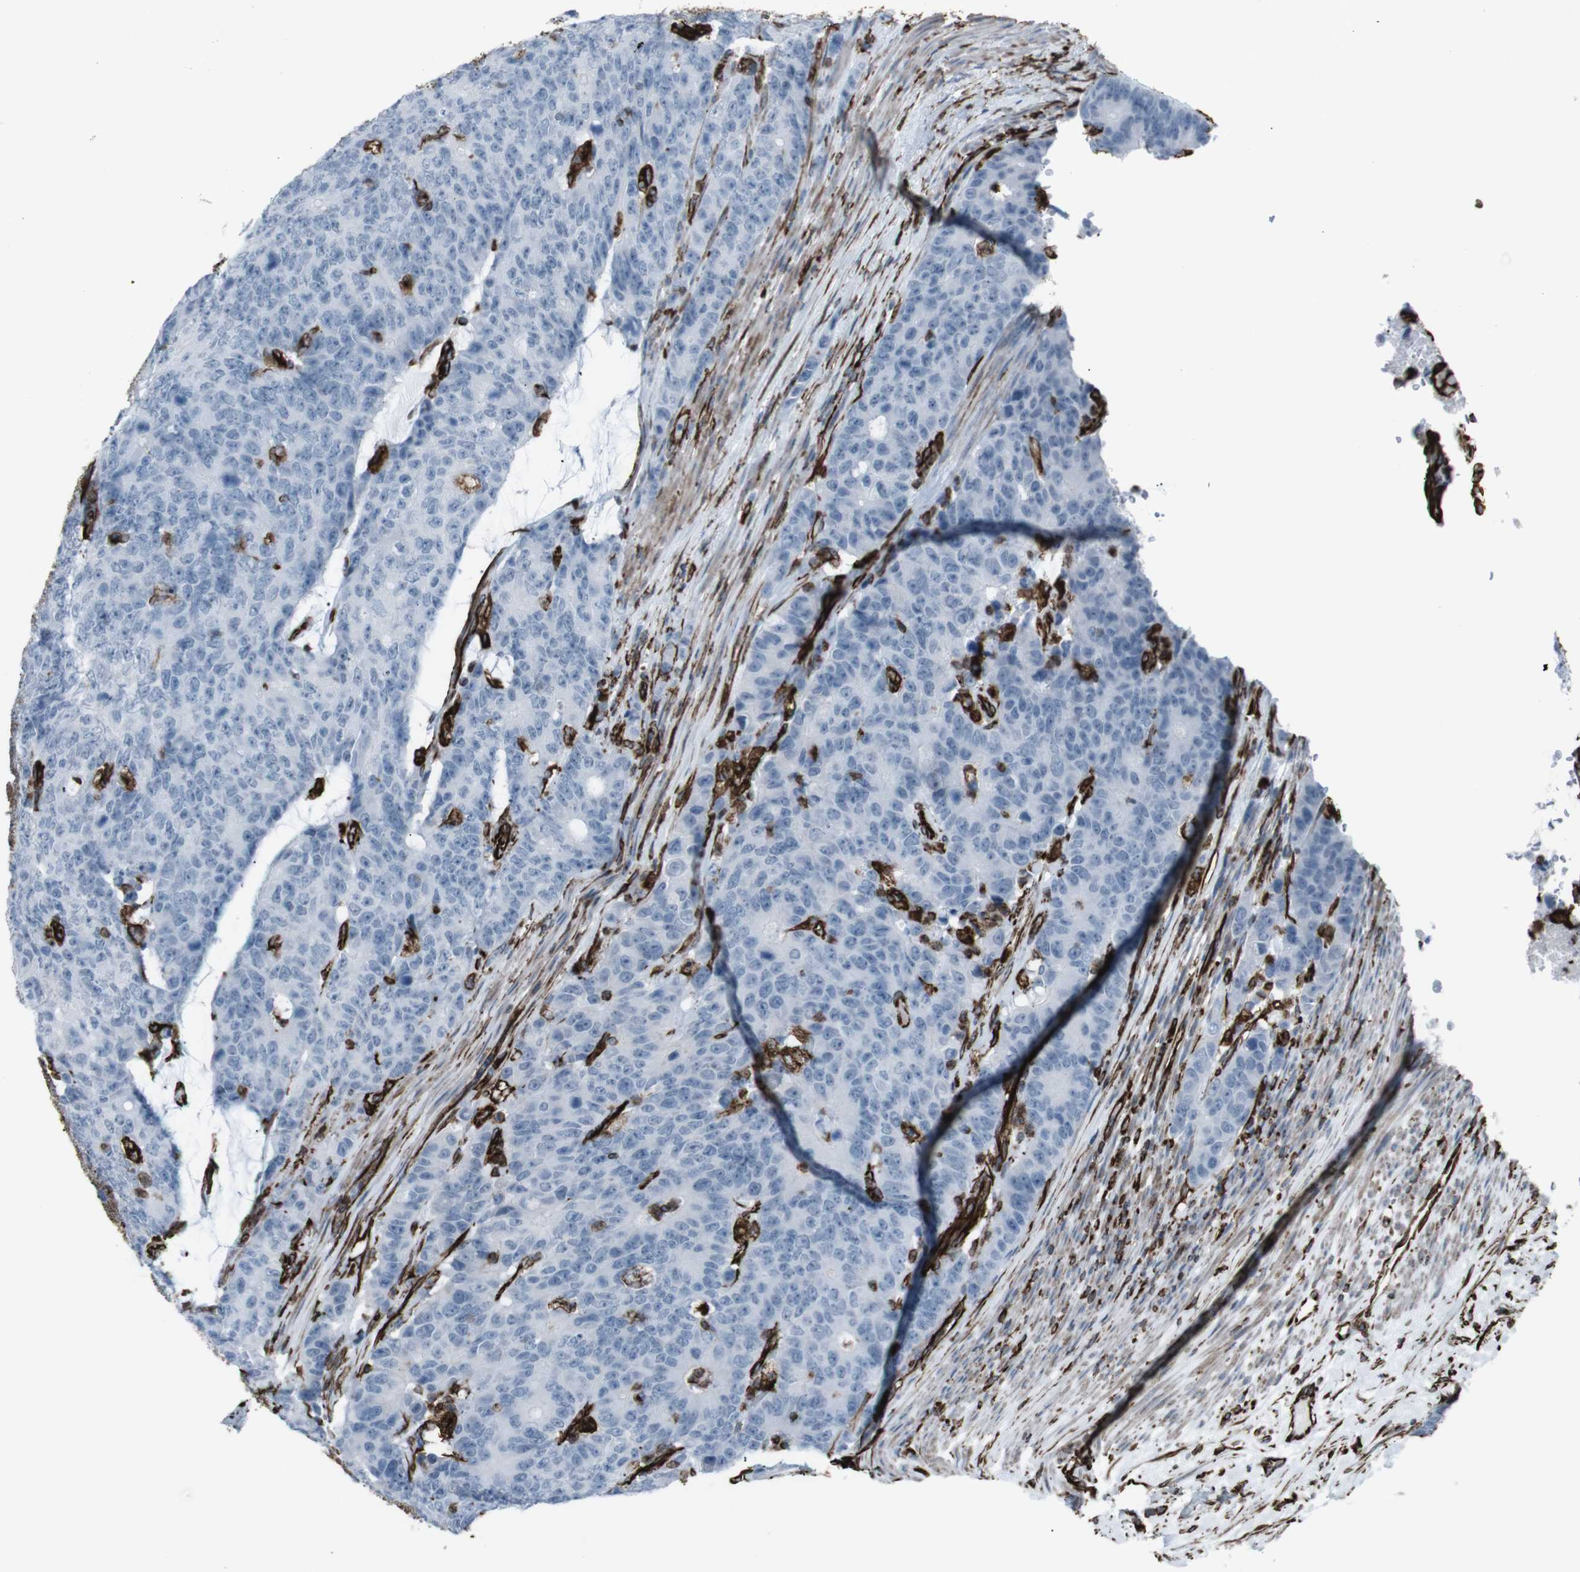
{"staining": {"intensity": "negative", "quantity": "none", "location": "none"}, "tissue": "colorectal cancer", "cell_type": "Tumor cells", "image_type": "cancer", "snomed": [{"axis": "morphology", "description": "Adenocarcinoma, NOS"}, {"axis": "topography", "description": "Colon"}], "caption": "A micrograph of colorectal cancer stained for a protein reveals no brown staining in tumor cells.", "gene": "ZDHHC6", "patient": {"sex": "female", "age": 86}}